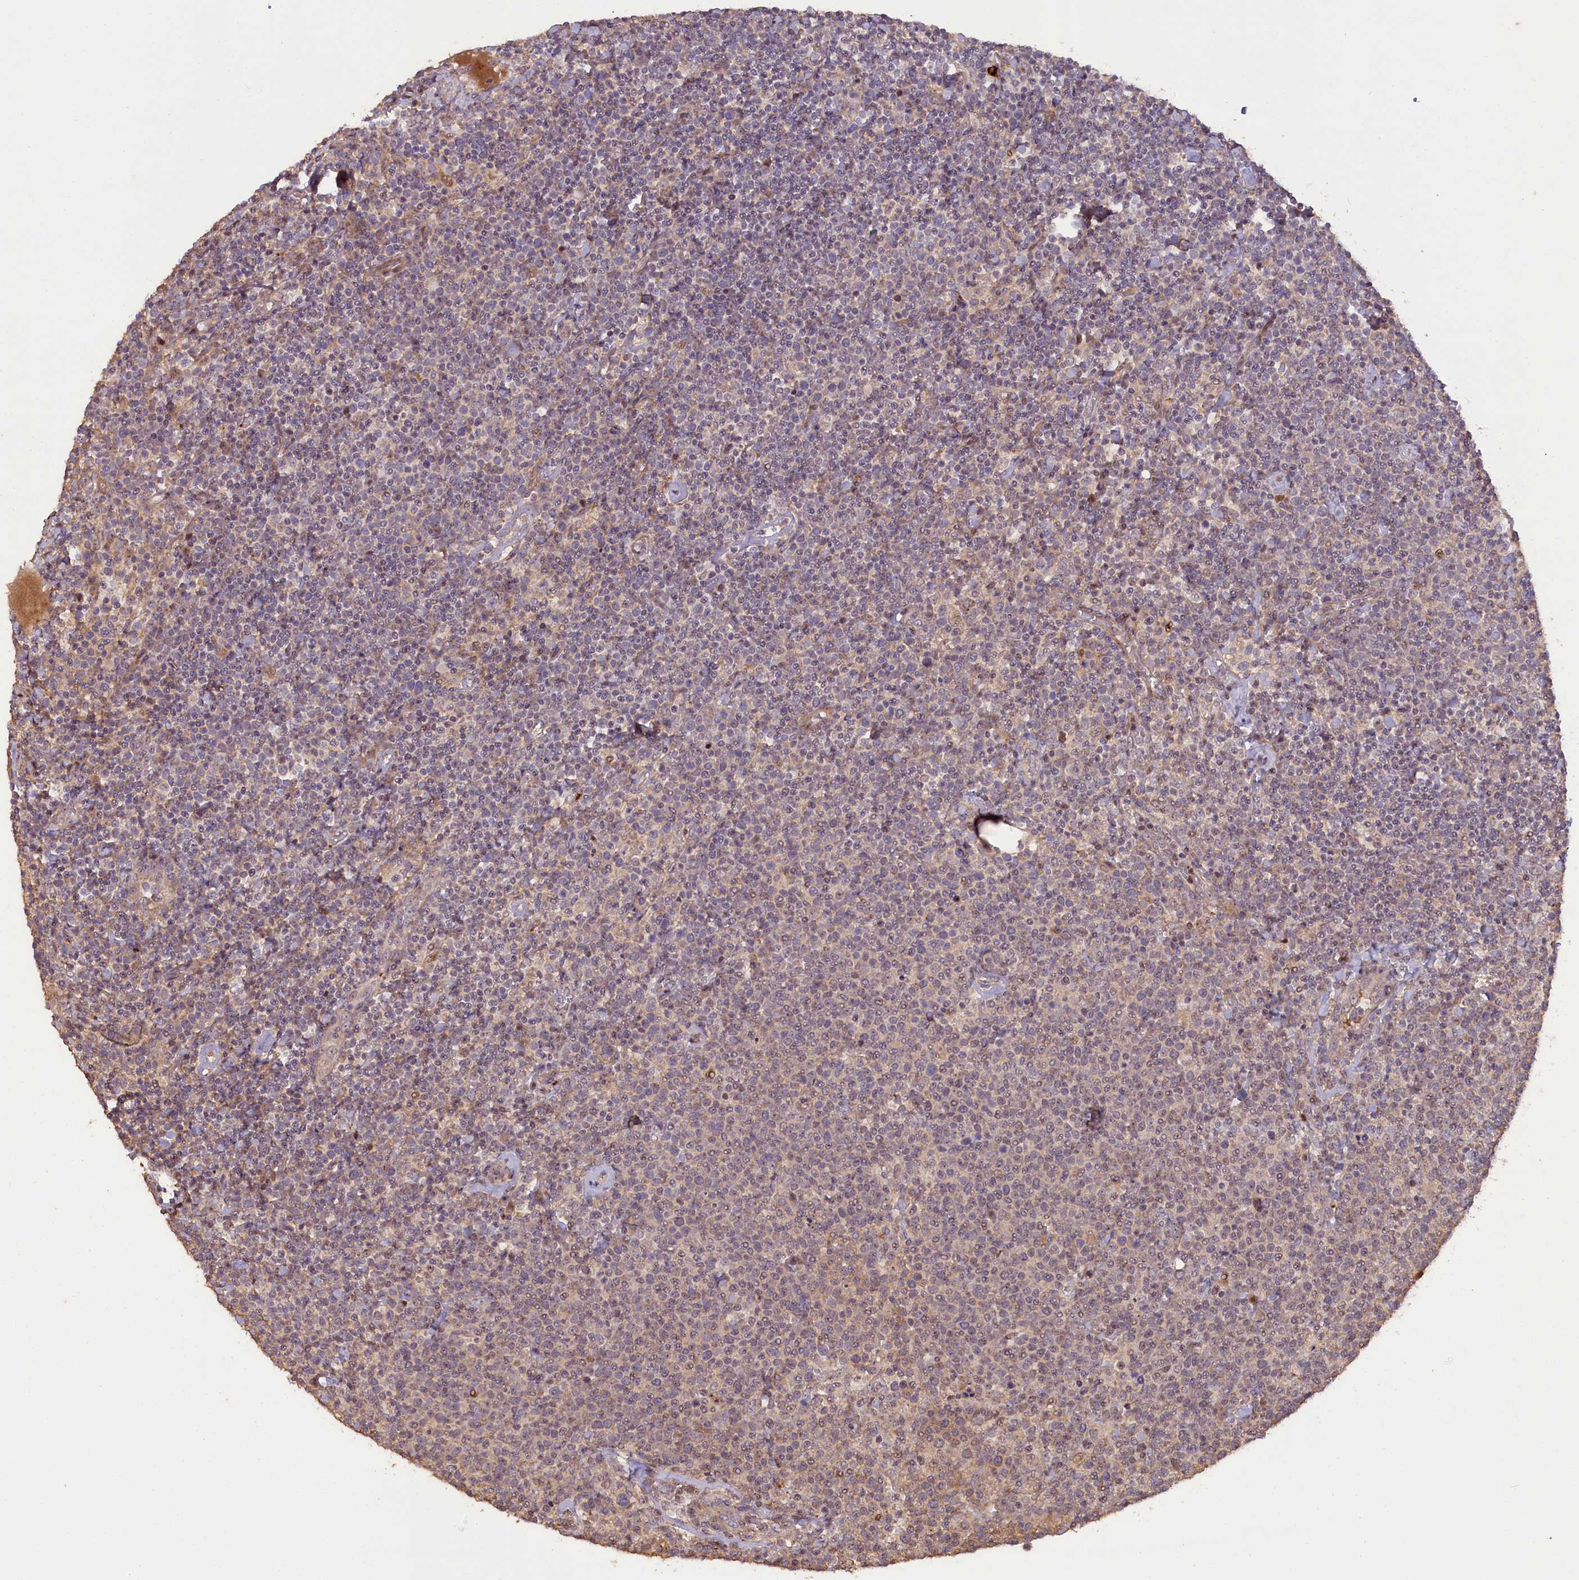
{"staining": {"intensity": "negative", "quantity": "none", "location": "none"}, "tissue": "lymphoma", "cell_type": "Tumor cells", "image_type": "cancer", "snomed": [{"axis": "morphology", "description": "Malignant lymphoma, non-Hodgkin's type, High grade"}, {"axis": "topography", "description": "Lymph node"}], "caption": "Tumor cells show no significant protein staining in malignant lymphoma, non-Hodgkin's type (high-grade).", "gene": "FUZ", "patient": {"sex": "male", "age": 61}}